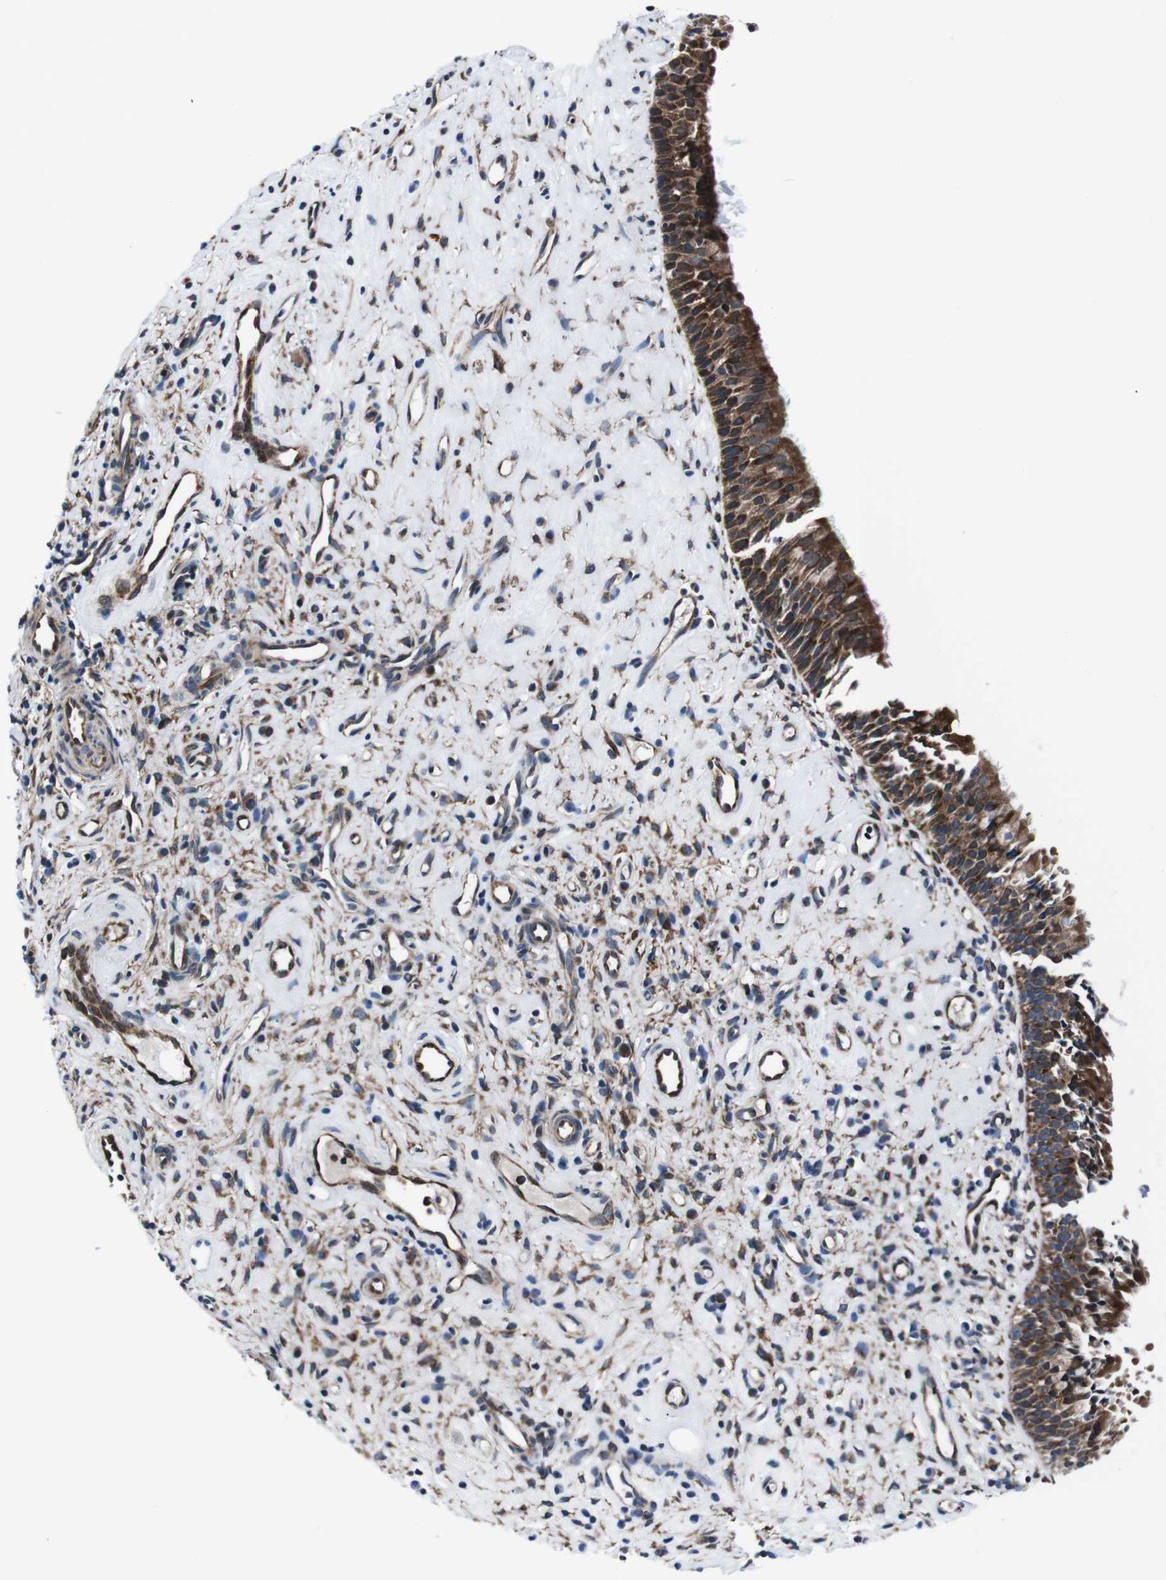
{"staining": {"intensity": "strong", "quantity": ">75%", "location": "cytoplasmic/membranous"}, "tissue": "nasopharynx", "cell_type": "Respiratory epithelial cells", "image_type": "normal", "snomed": [{"axis": "morphology", "description": "Normal tissue, NOS"}, {"axis": "topography", "description": "Nasopharynx"}], "caption": "Nasopharynx stained with immunohistochemistry exhibits strong cytoplasmic/membranous staining in approximately >75% of respiratory epithelial cells. Immunohistochemistry (ihc) stains the protein in brown and the nuclei are stained blue.", "gene": "EIF4A2", "patient": {"sex": "female", "age": 51}}